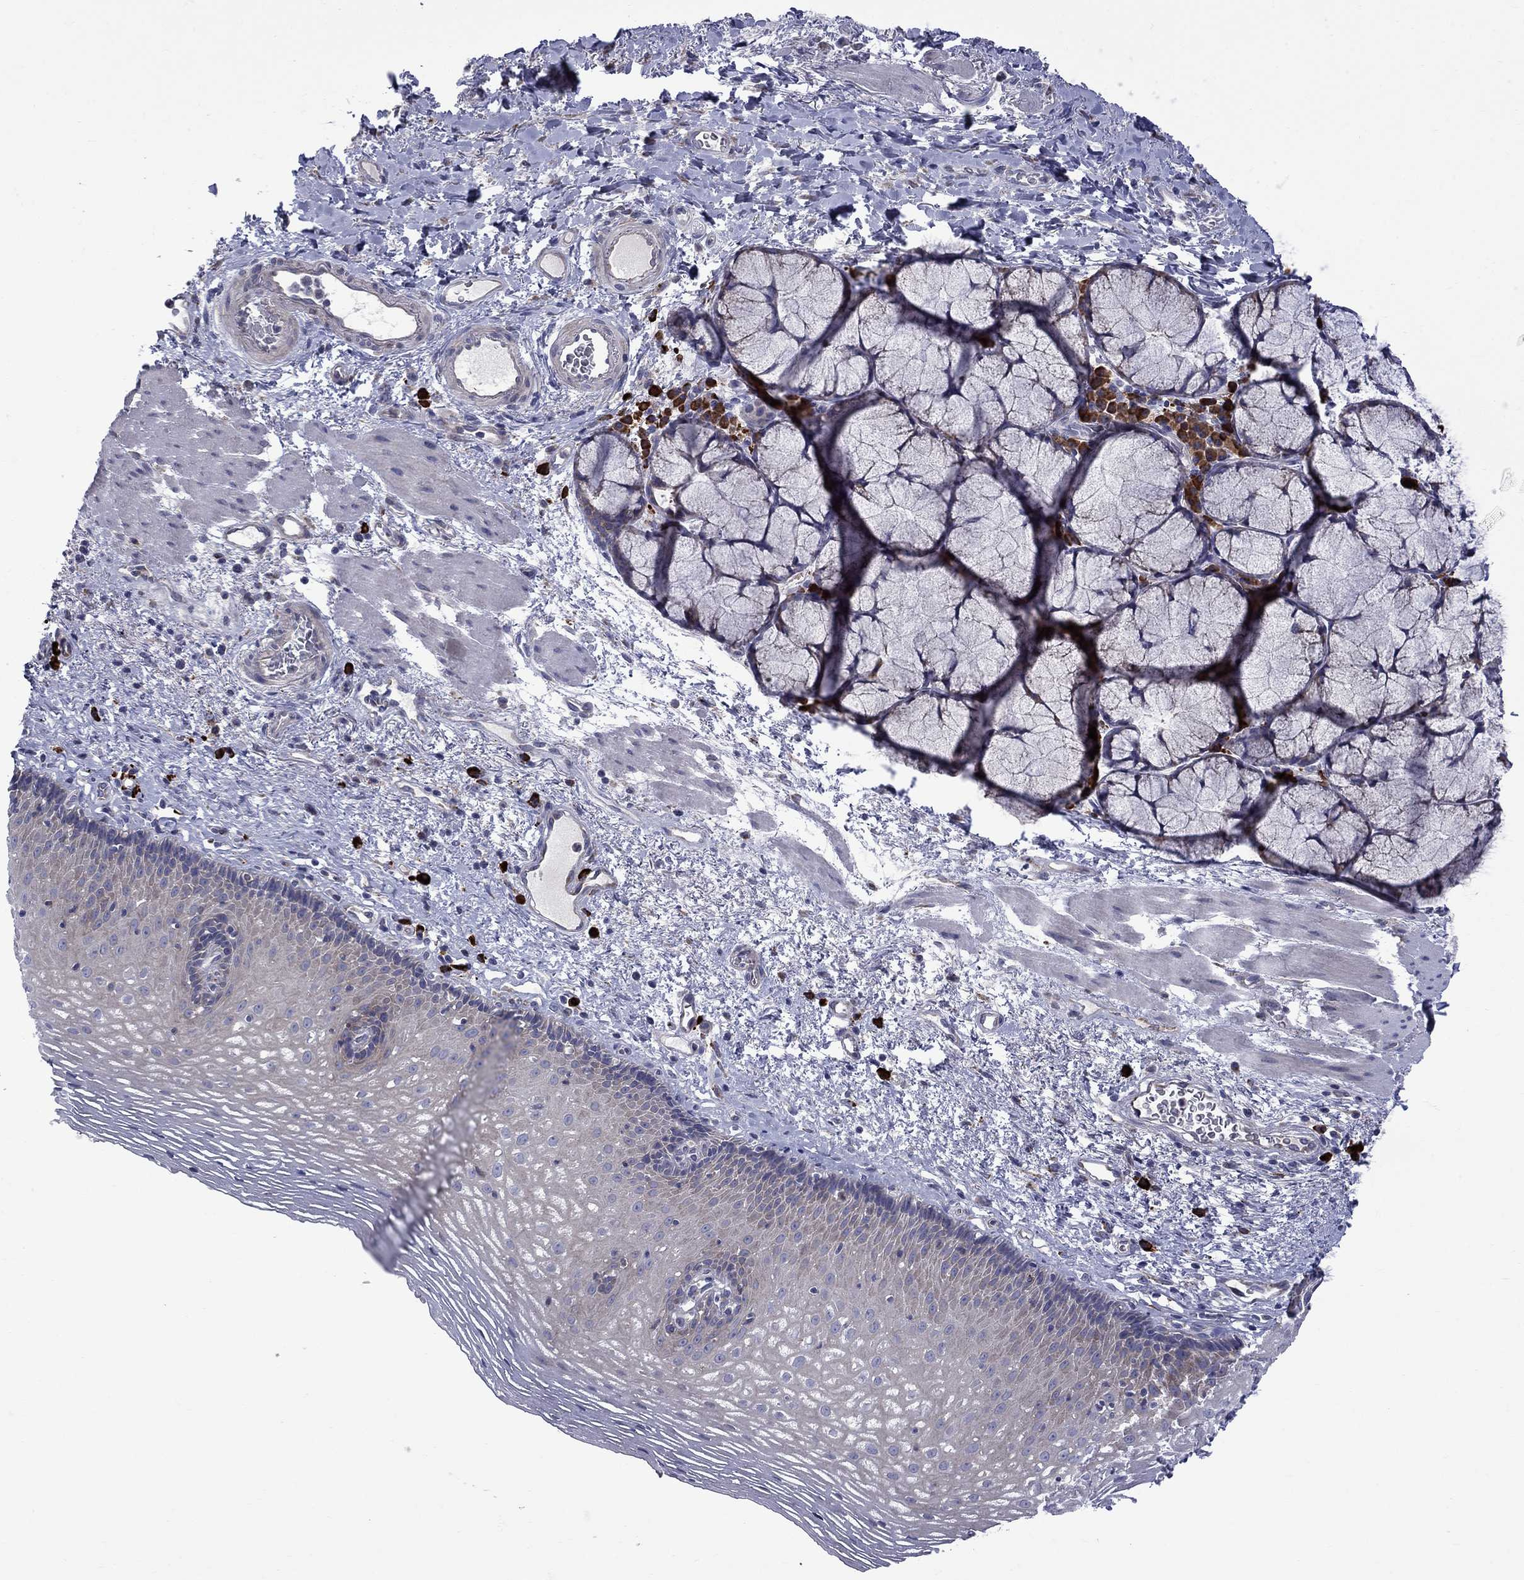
{"staining": {"intensity": "weak", "quantity": "<25%", "location": "cytoplasmic/membranous"}, "tissue": "esophagus", "cell_type": "Squamous epithelial cells", "image_type": "normal", "snomed": [{"axis": "morphology", "description": "Normal tissue, NOS"}, {"axis": "topography", "description": "Esophagus"}], "caption": "Immunohistochemistry image of normal esophagus stained for a protein (brown), which exhibits no expression in squamous epithelial cells.", "gene": "ASNS", "patient": {"sex": "male", "age": 76}}